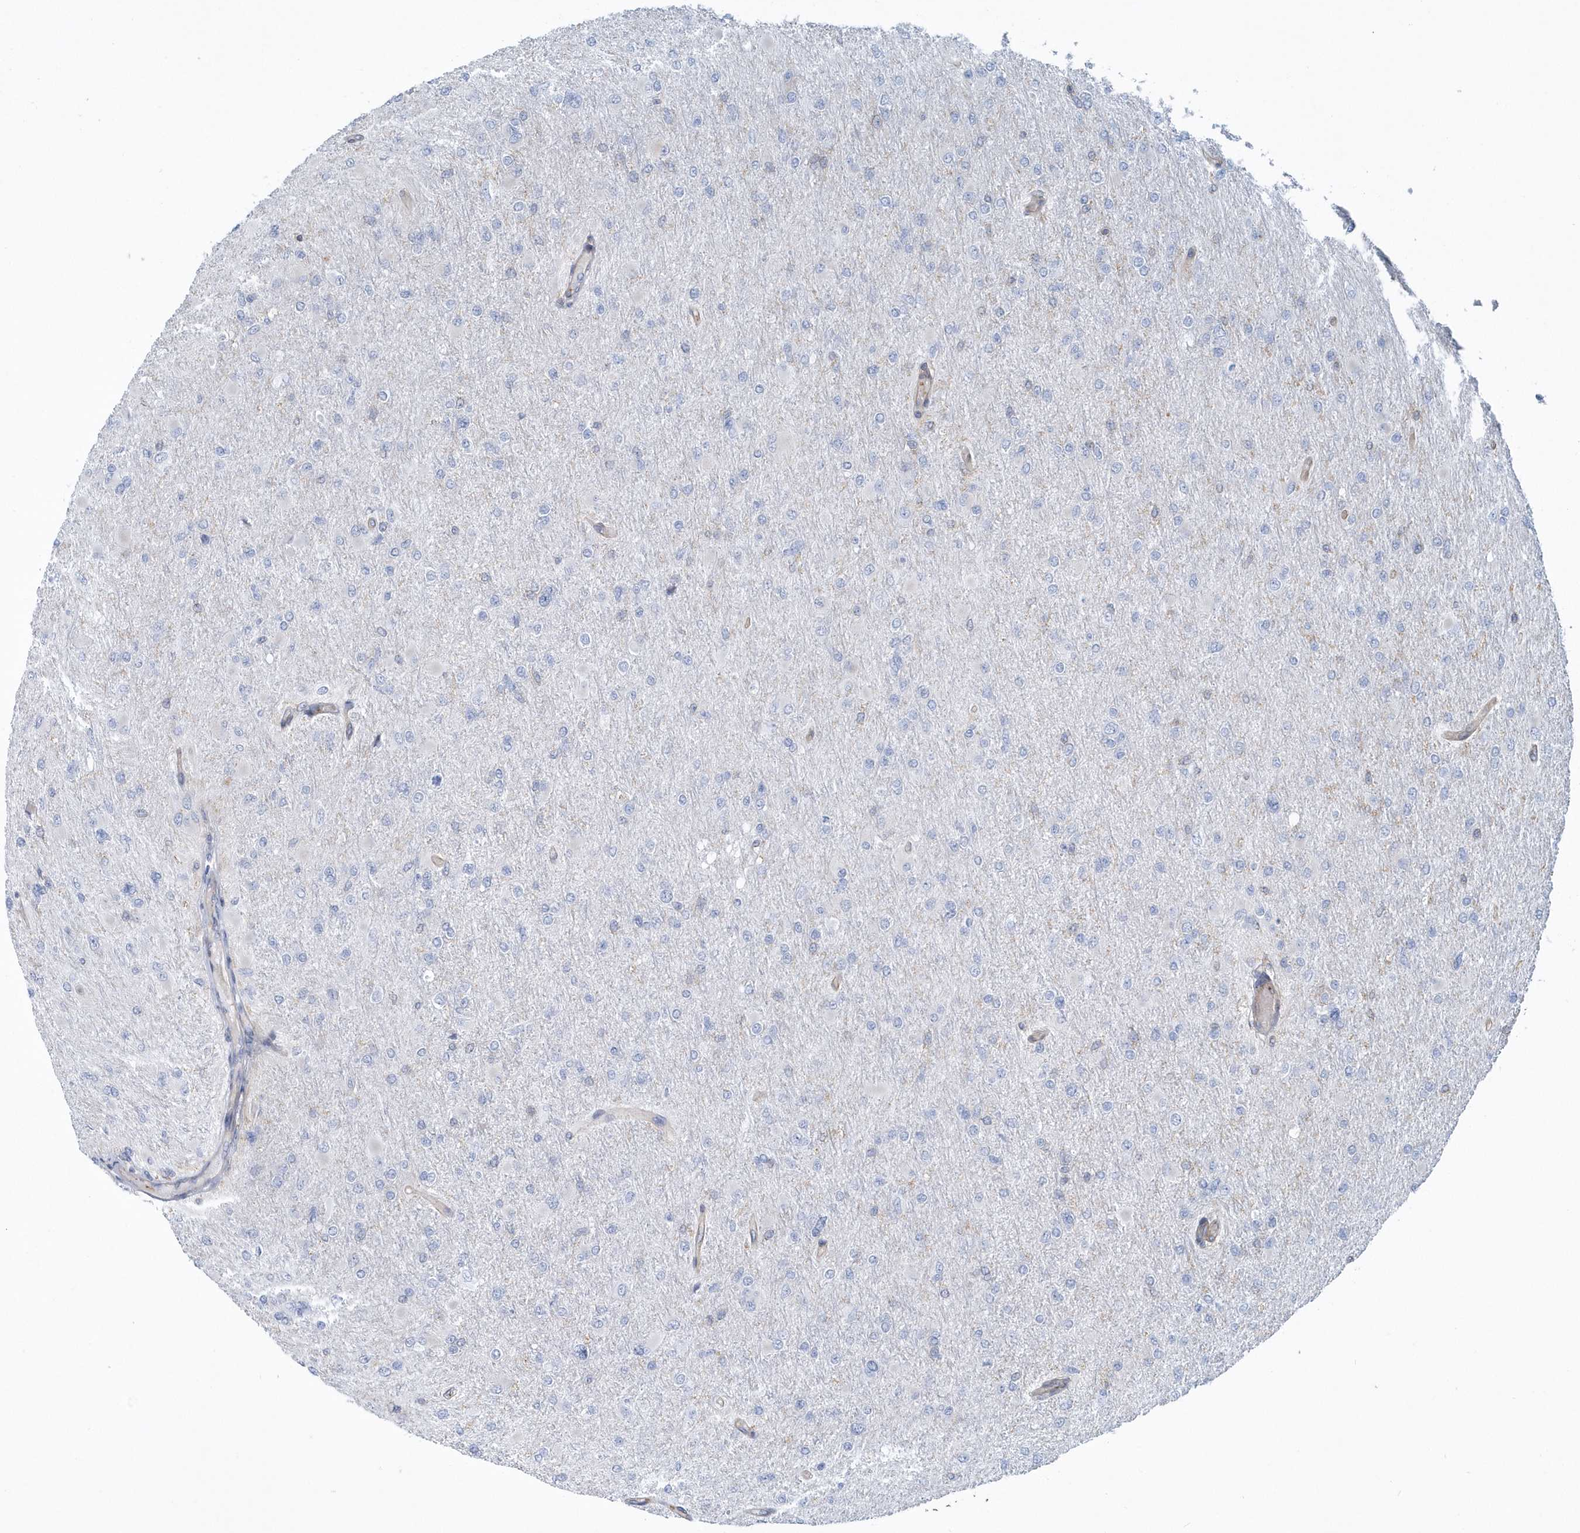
{"staining": {"intensity": "negative", "quantity": "none", "location": "none"}, "tissue": "glioma", "cell_type": "Tumor cells", "image_type": "cancer", "snomed": [{"axis": "morphology", "description": "Glioma, malignant, High grade"}, {"axis": "topography", "description": "Cerebral cortex"}], "caption": "Immunohistochemistry (IHC) micrograph of glioma stained for a protein (brown), which displays no expression in tumor cells. (Stains: DAB immunohistochemistry (IHC) with hematoxylin counter stain, Microscopy: brightfield microscopy at high magnification).", "gene": "ARAP2", "patient": {"sex": "female", "age": 36}}